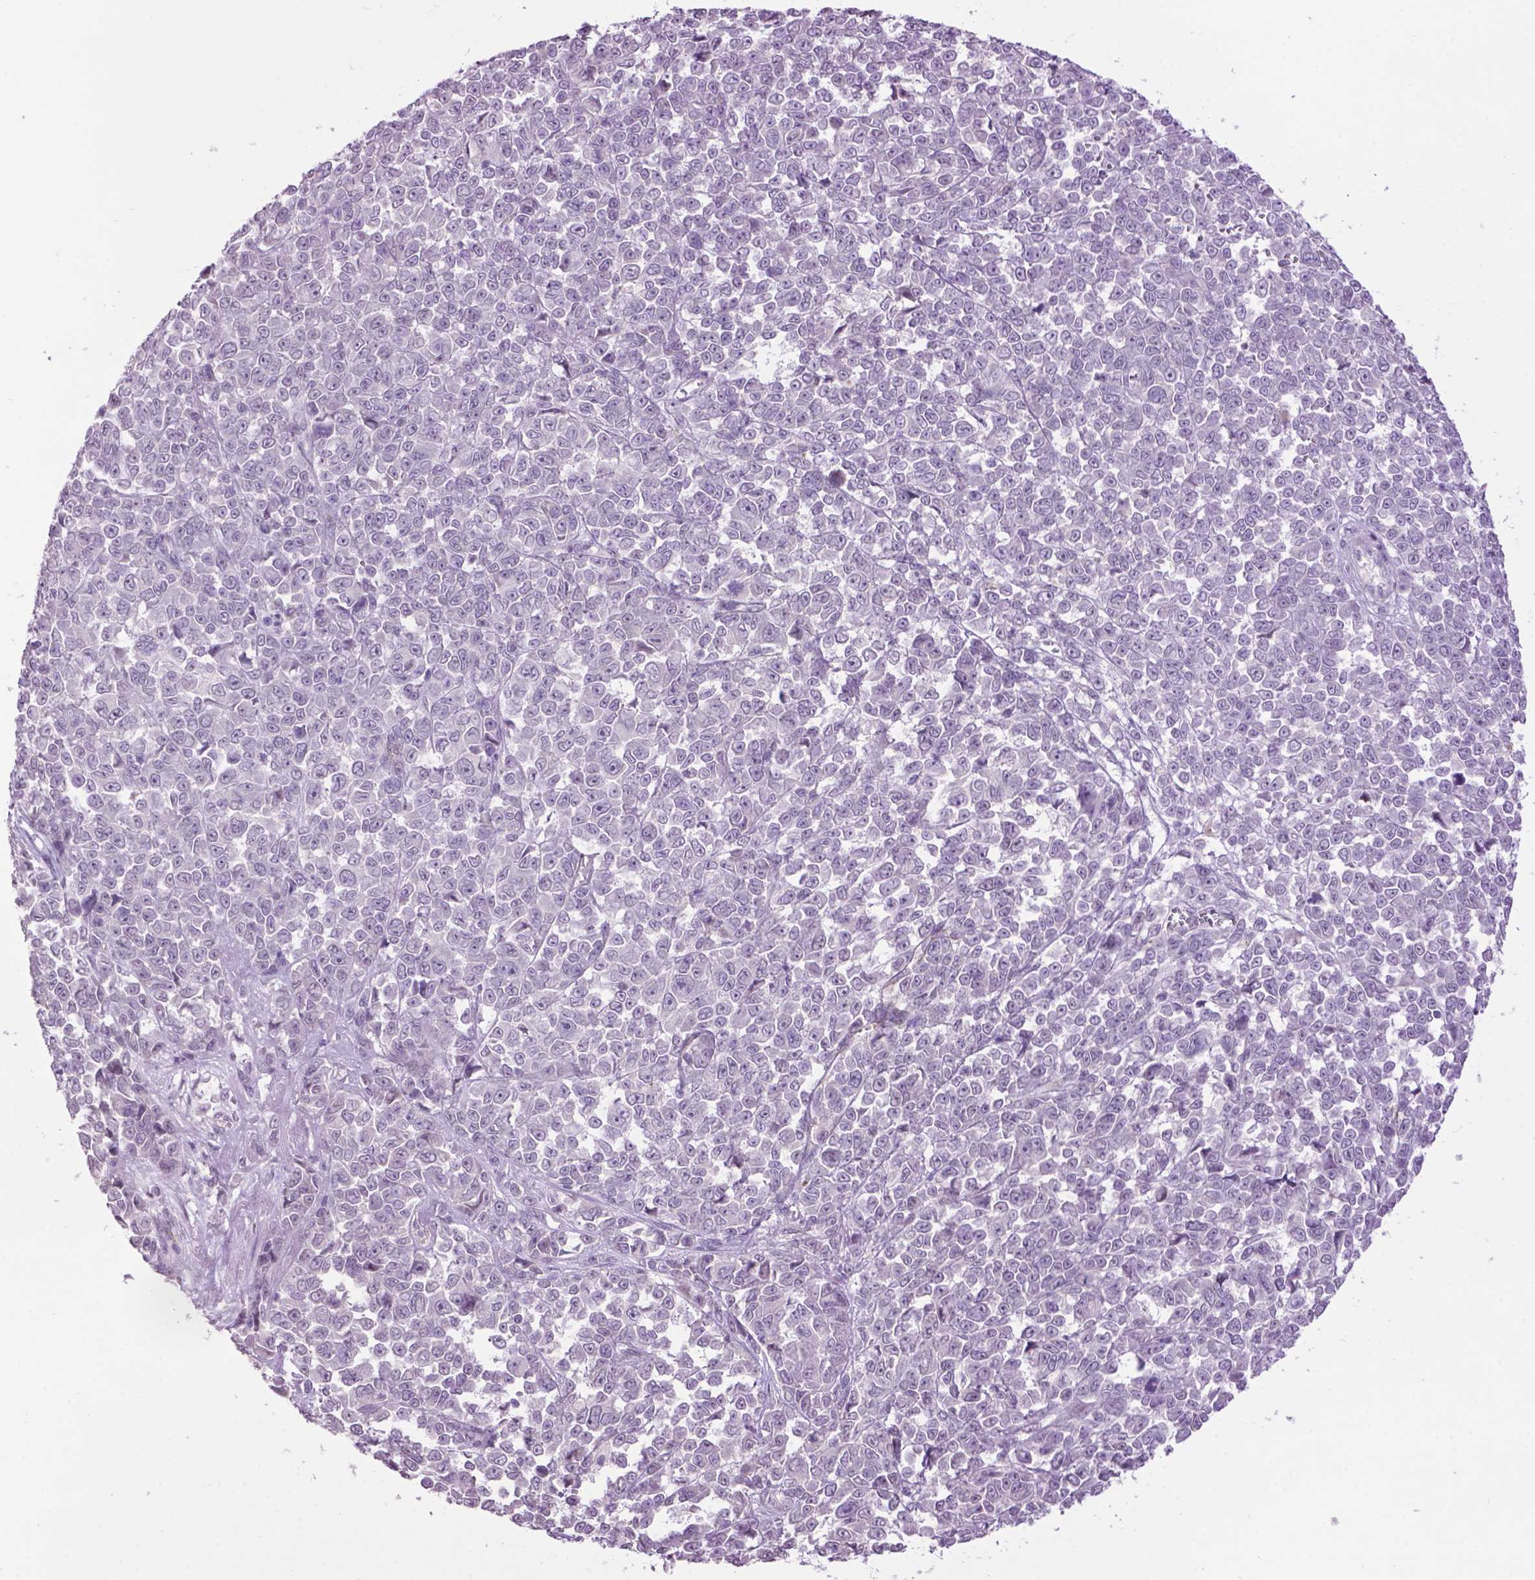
{"staining": {"intensity": "negative", "quantity": "none", "location": "none"}, "tissue": "melanoma", "cell_type": "Tumor cells", "image_type": "cancer", "snomed": [{"axis": "morphology", "description": "Malignant melanoma, NOS"}, {"axis": "topography", "description": "Skin"}], "caption": "Immunohistochemistry (IHC) histopathology image of human melanoma stained for a protein (brown), which reveals no expression in tumor cells.", "gene": "TH", "patient": {"sex": "female", "age": 95}}